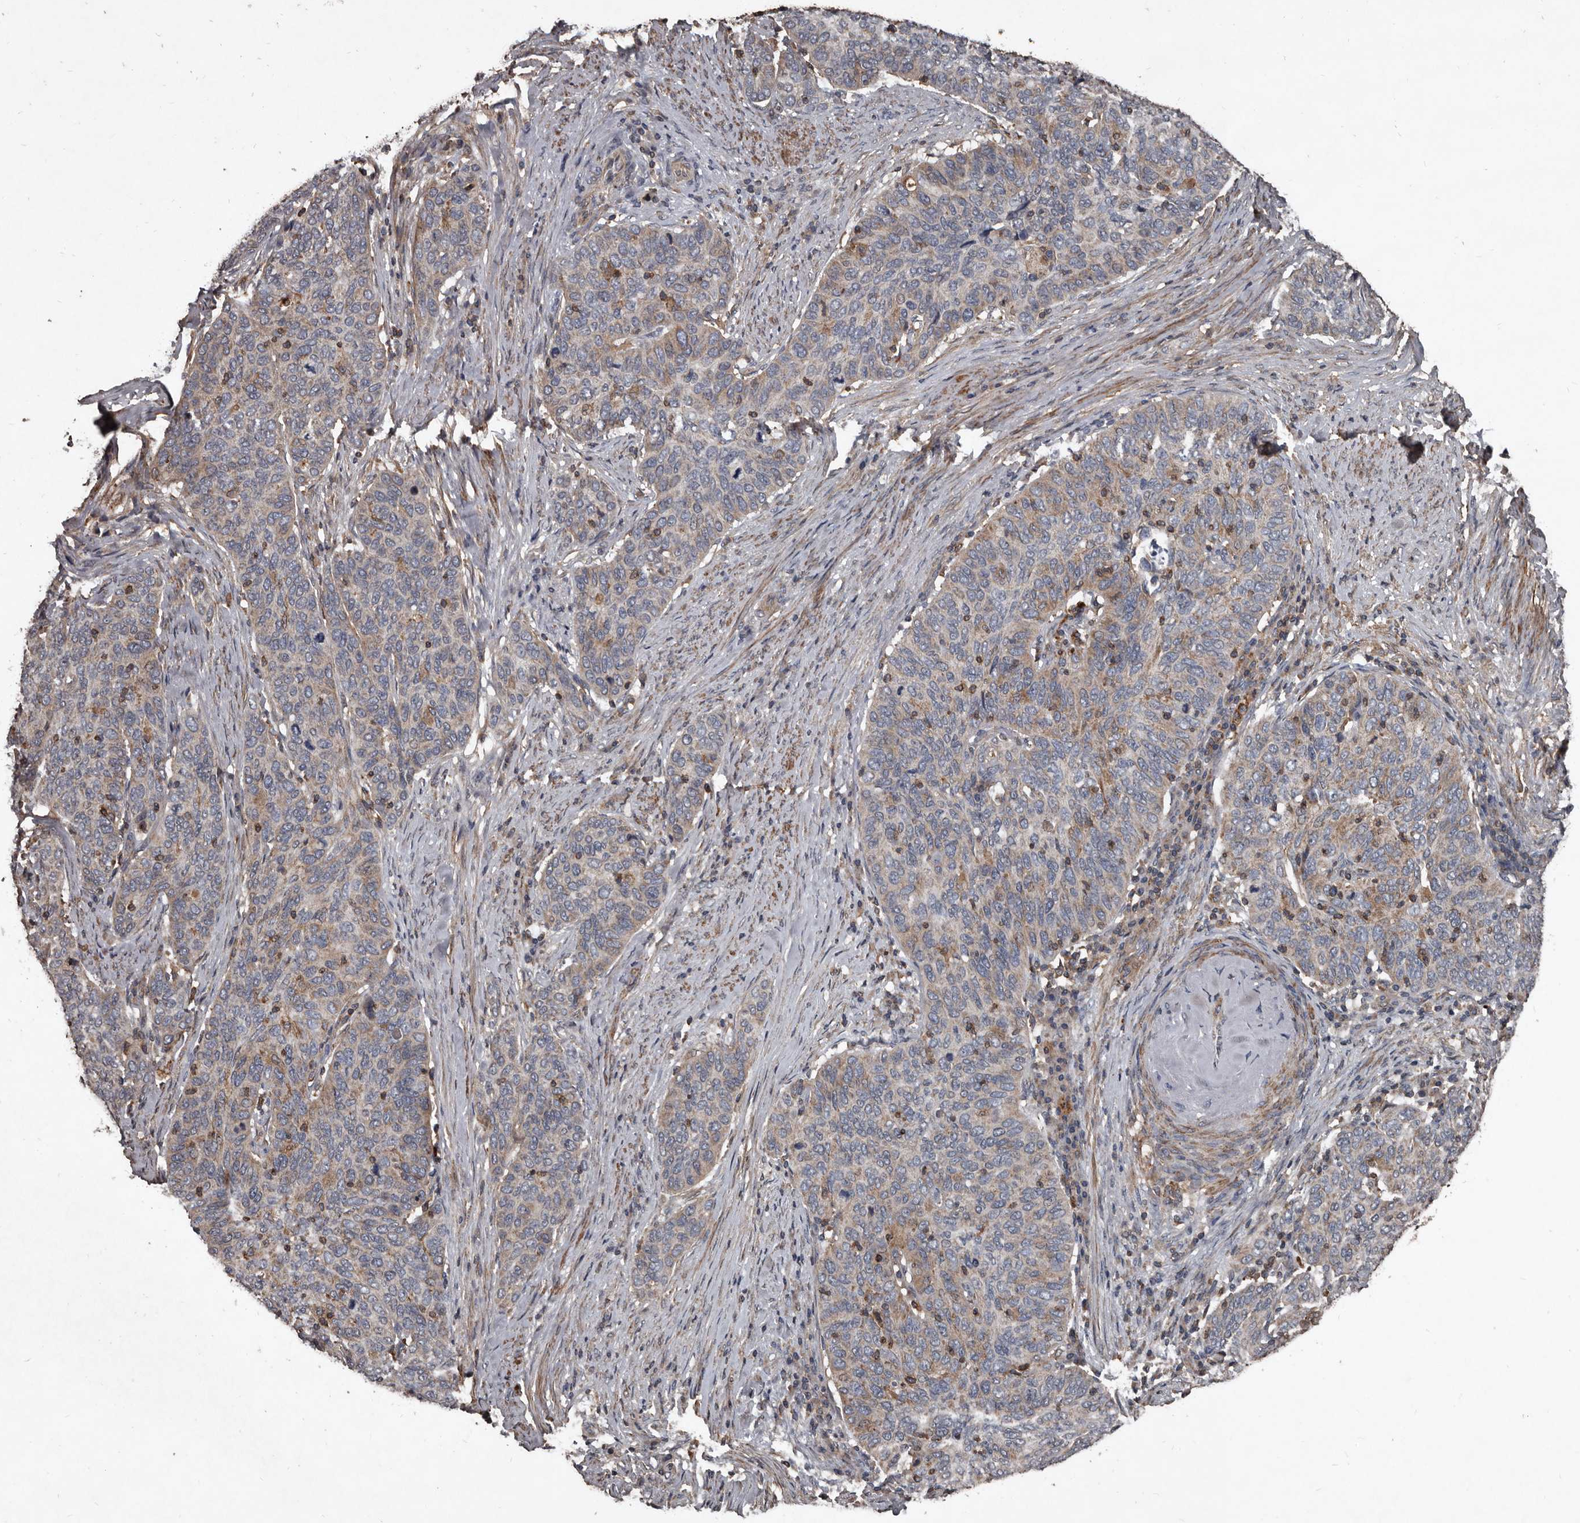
{"staining": {"intensity": "weak", "quantity": "25%-75%", "location": "cytoplasmic/membranous"}, "tissue": "cervical cancer", "cell_type": "Tumor cells", "image_type": "cancer", "snomed": [{"axis": "morphology", "description": "Squamous cell carcinoma, NOS"}, {"axis": "topography", "description": "Cervix"}], "caption": "Cervical cancer tissue exhibits weak cytoplasmic/membranous positivity in approximately 25%-75% of tumor cells, visualized by immunohistochemistry.", "gene": "GREB1", "patient": {"sex": "female", "age": 60}}